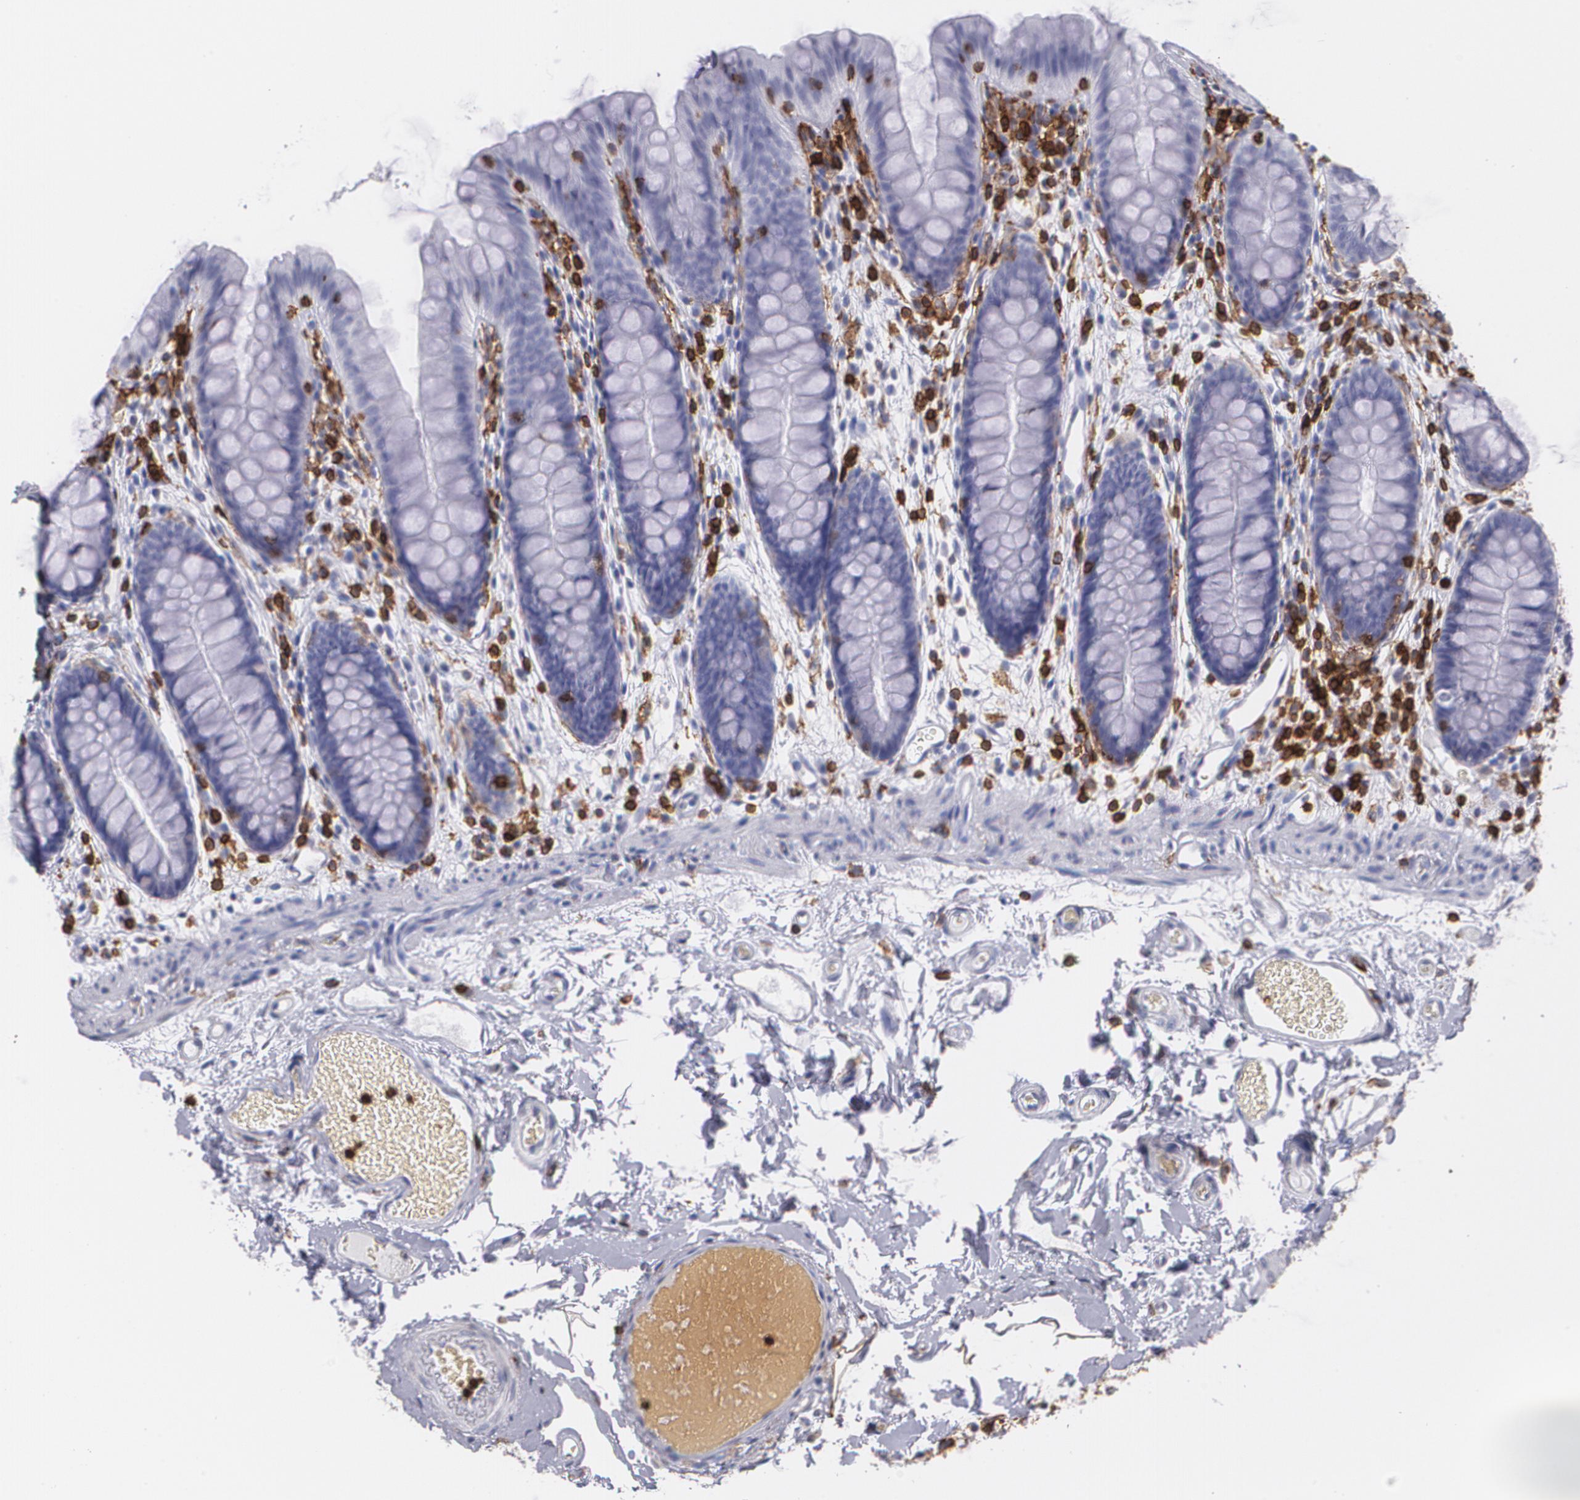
{"staining": {"intensity": "negative", "quantity": "none", "location": "none"}, "tissue": "colon", "cell_type": "Endothelial cells", "image_type": "normal", "snomed": [{"axis": "morphology", "description": "Normal tissue, NOS"}, {"axis": "topography", "description": "Smooth muscle"}, {"axis": "topography", "description": "Colon"}], "caption": "DAB immunohistochemical staining of benign human colon displays no significant expression in endothelial cells.", "gene": "PTPRC", "patient": {"sex": "male", "age": 67}}